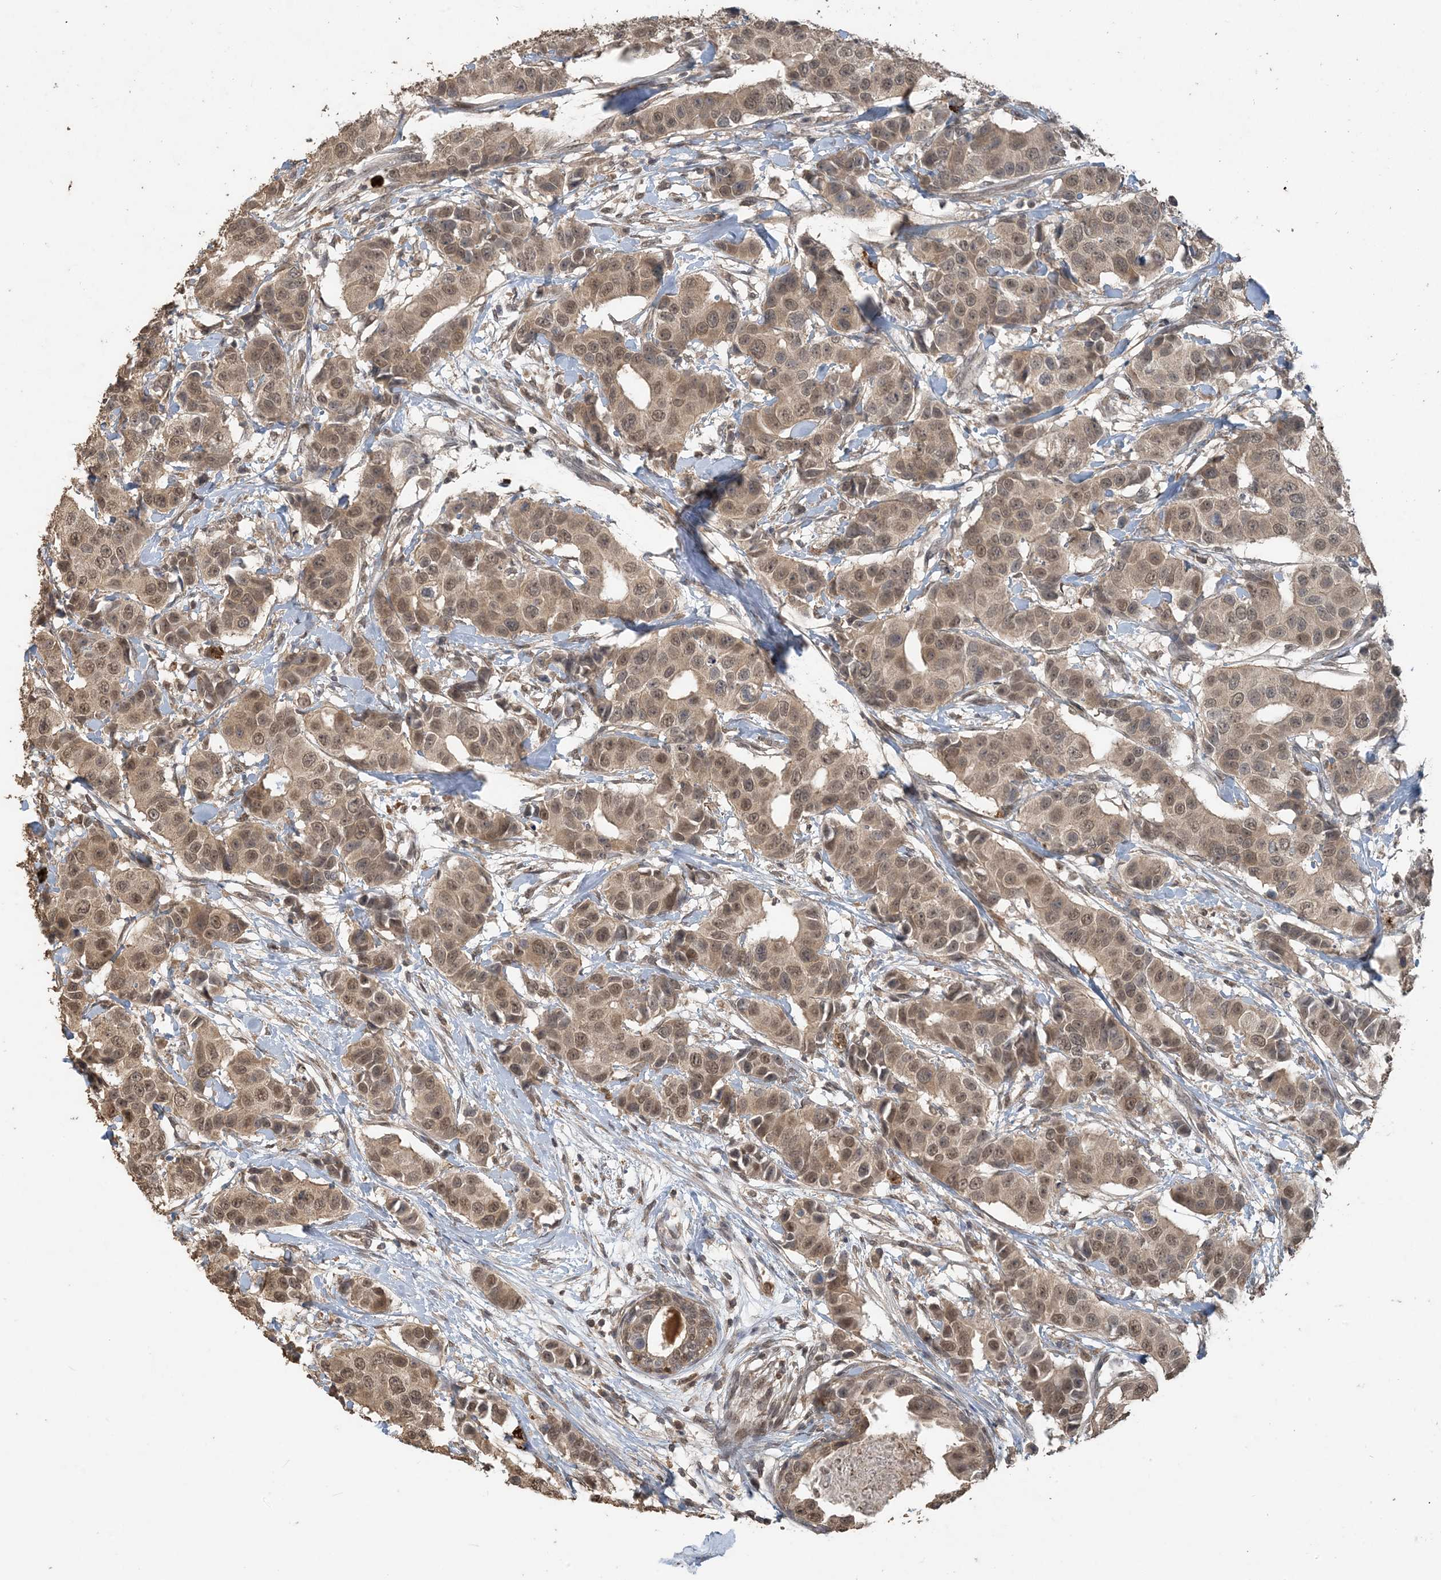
{"staining": {"intensity": "moderate", "quantity": ">75%", "location": "nuclear"}, "tissue": "breast cancer", "cell_type": "Tumor cells", "image_type": "cancer", "snomed": [{"axis": "morphology", "description": "Normal tissue, NOS"}, {"axis": "morphology", "description": "Duct carcinoma"}, {"axis": "topography", "description": "Breast"}], "caption": "There is medium levels of moderate nuclear positivity in tumor cells of breast invasive ductal carcinoma, as demonstrated by immunohistochemical staining (brown color).", "gene": "ZC3H12A", "patient": {"sex": "female", "age": 39}}